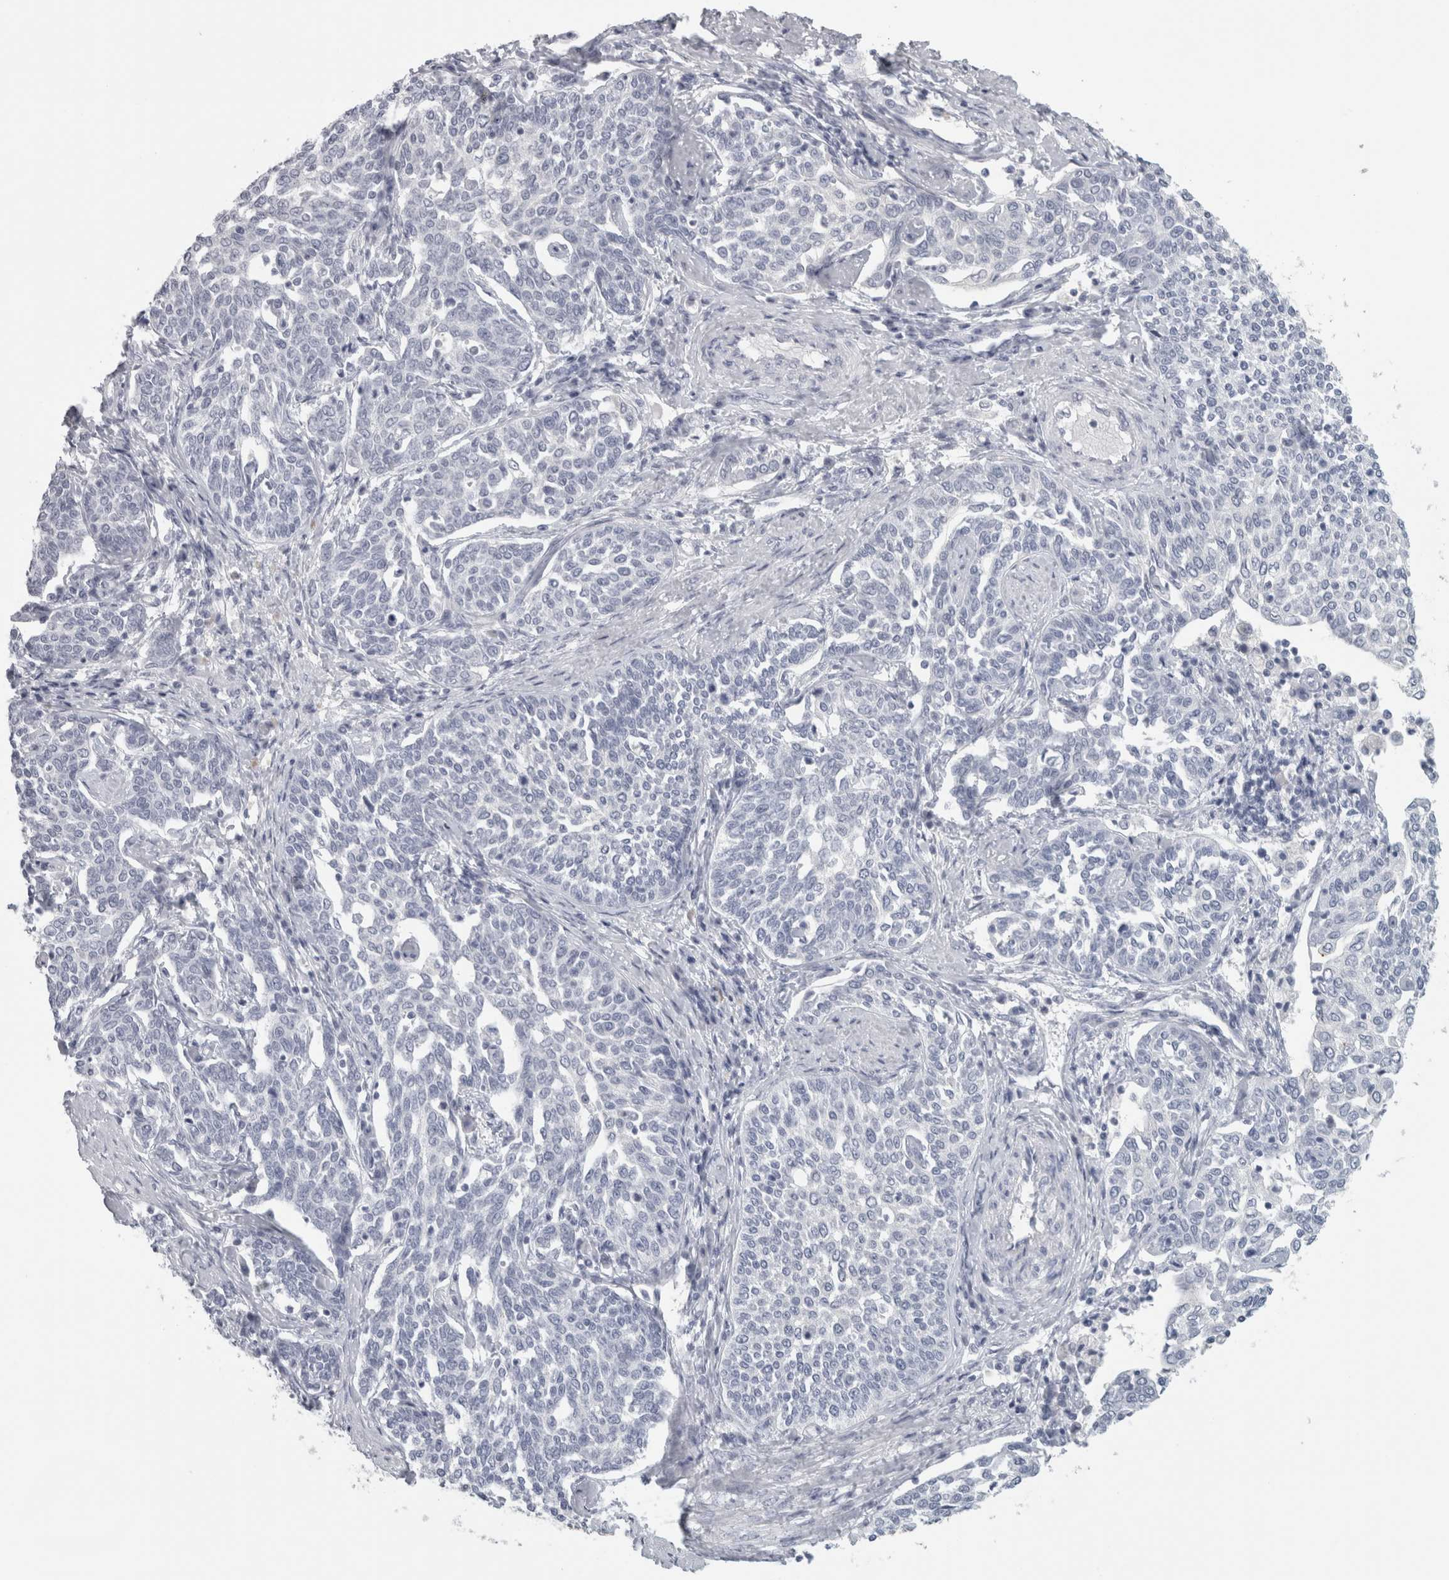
{"staining": {"intensity": "negative", "quantity": "none", "location": "none"}, "tissue": "cervical cancer", "cell_type": "Tumor cells", "image_type": "cancer", "snomed": [{"axis": "morphology", "description": "Squamous cell carcinoma, NOS"}, {"axis": "topography", "description": "Cervix"}], "caption": "Tumor cells show no significant positivity in cervical cancer.", "gene": "SLC28A3", "patient": {"sex": "female", "age": 34}}